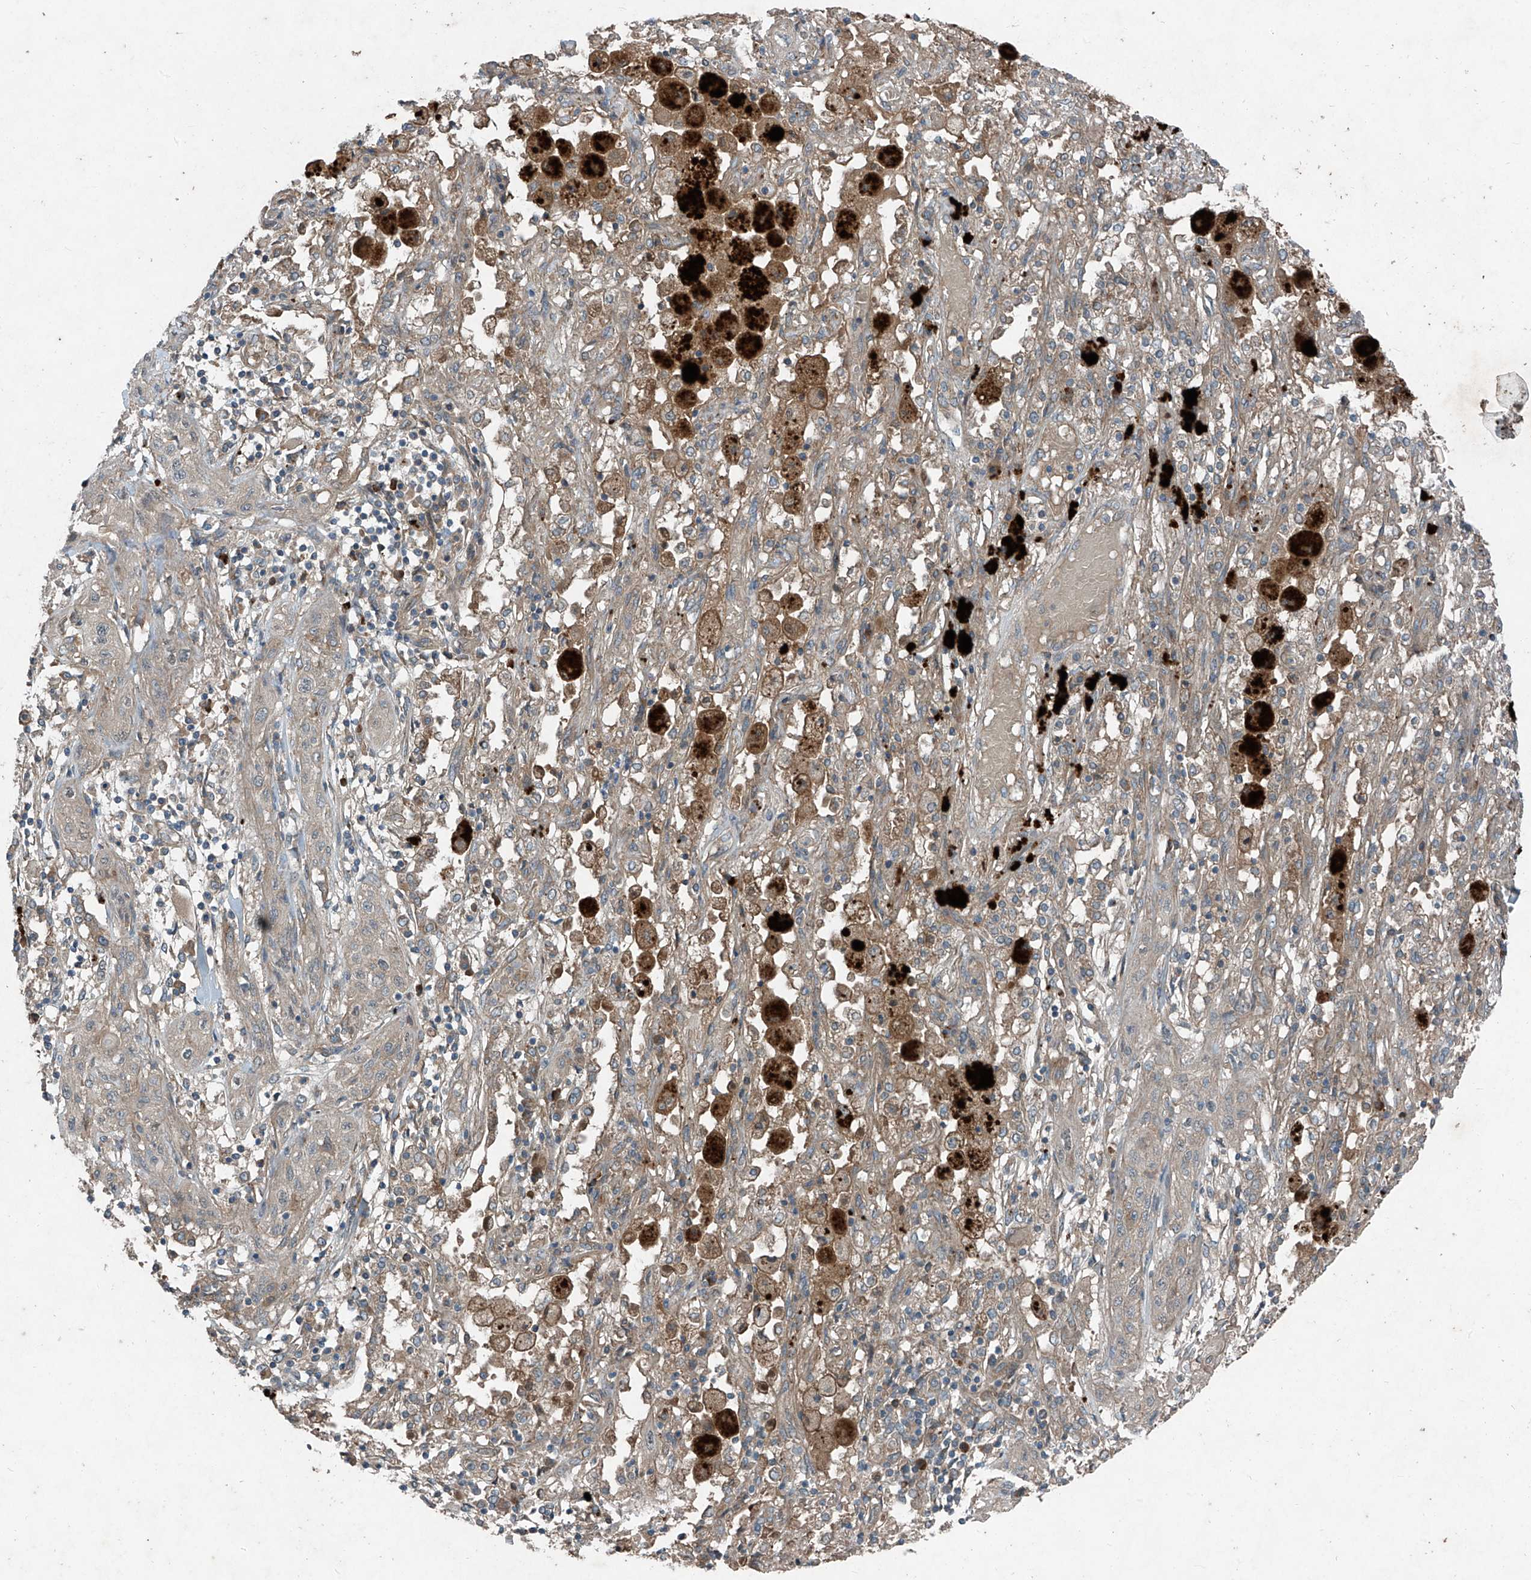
{"staining": {"intensity": "weak", "quantity": "25%-75%", "location": "cytoplasmic/membranous"}, "tissue": "lung cancer", "cell_type": "Tumor cells", "image_type": "cancer", "snomed": [{"axis": "morphology", "description": "Squamous cell carcinoma, NOS"}, {"axis": "topography", "description": "Lung"}], "caption": "Human squamous cell carcinoma (lung) stained with a brown dye exhibits weak cytoplasmic/membranous positive expression in about 25%-75% of tumor cells.", "gene": "FOXRED2", "patient": {"sex": "female", "age": 47}}